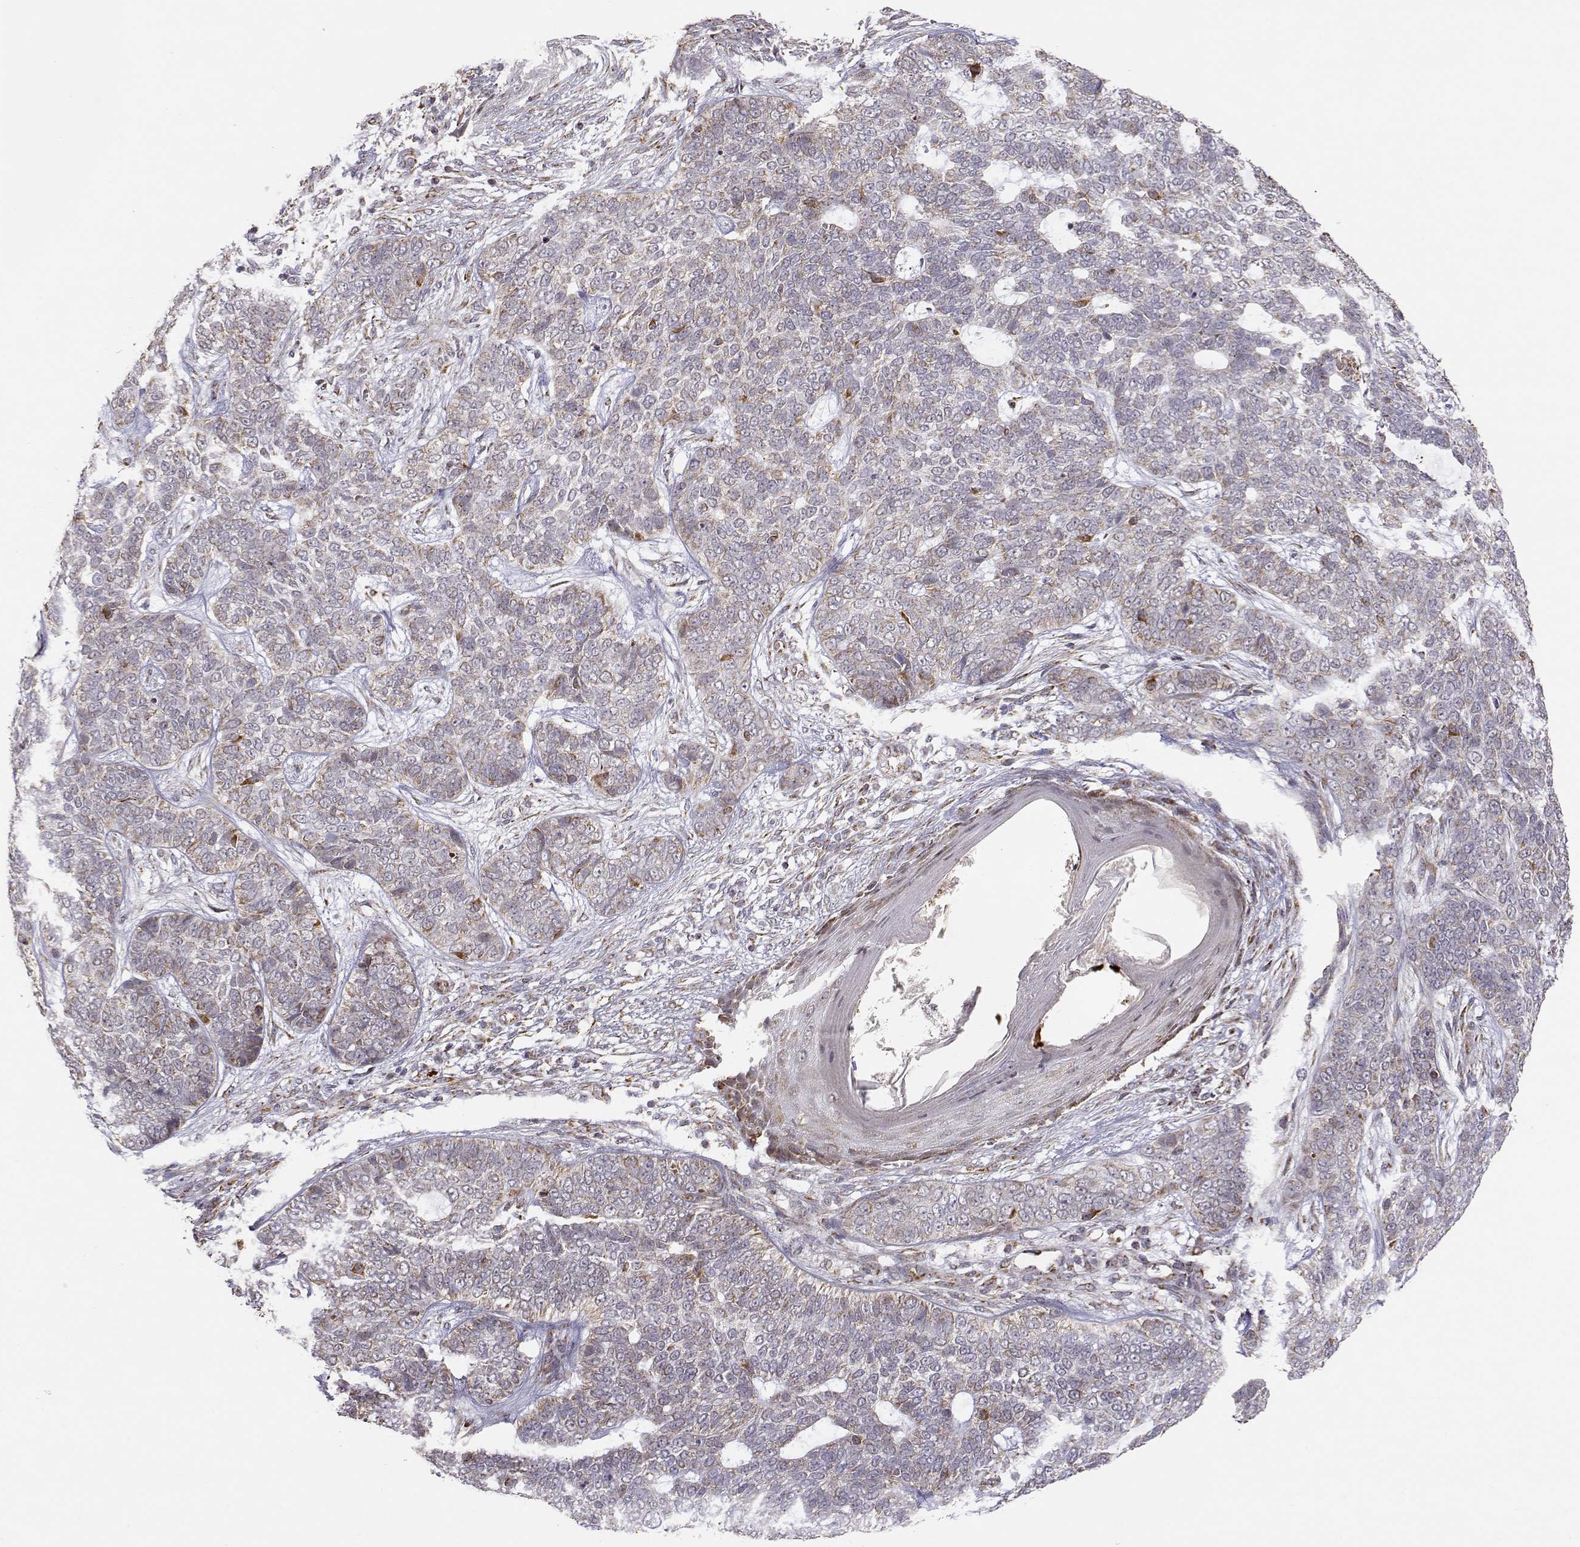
{"staining": {"intensity": "weak", "quantity": ">75%", "location": "cytoplasmic/membranous"}, "tissue": "skin cancer", "cell_type": "Tumor cells", "image_type": "cancer", "snomed": [{"axis": "morphology", "description": "Basal cell carcinoma"}, {"axis": "topography", "description": "Skin"}], "caption": "DAB immunohistochemical staining of skin cancer demonstrates weak cytoplasmic/membranous protein positivity in approximately >75% of tumor cells. The staining is performed using DAB brown chromogen to label protein expression. The nuclei are counter-stained blue using hematoxylin.", "gene": "EXOG", "patient": {"sex": "female", "age": 69}}